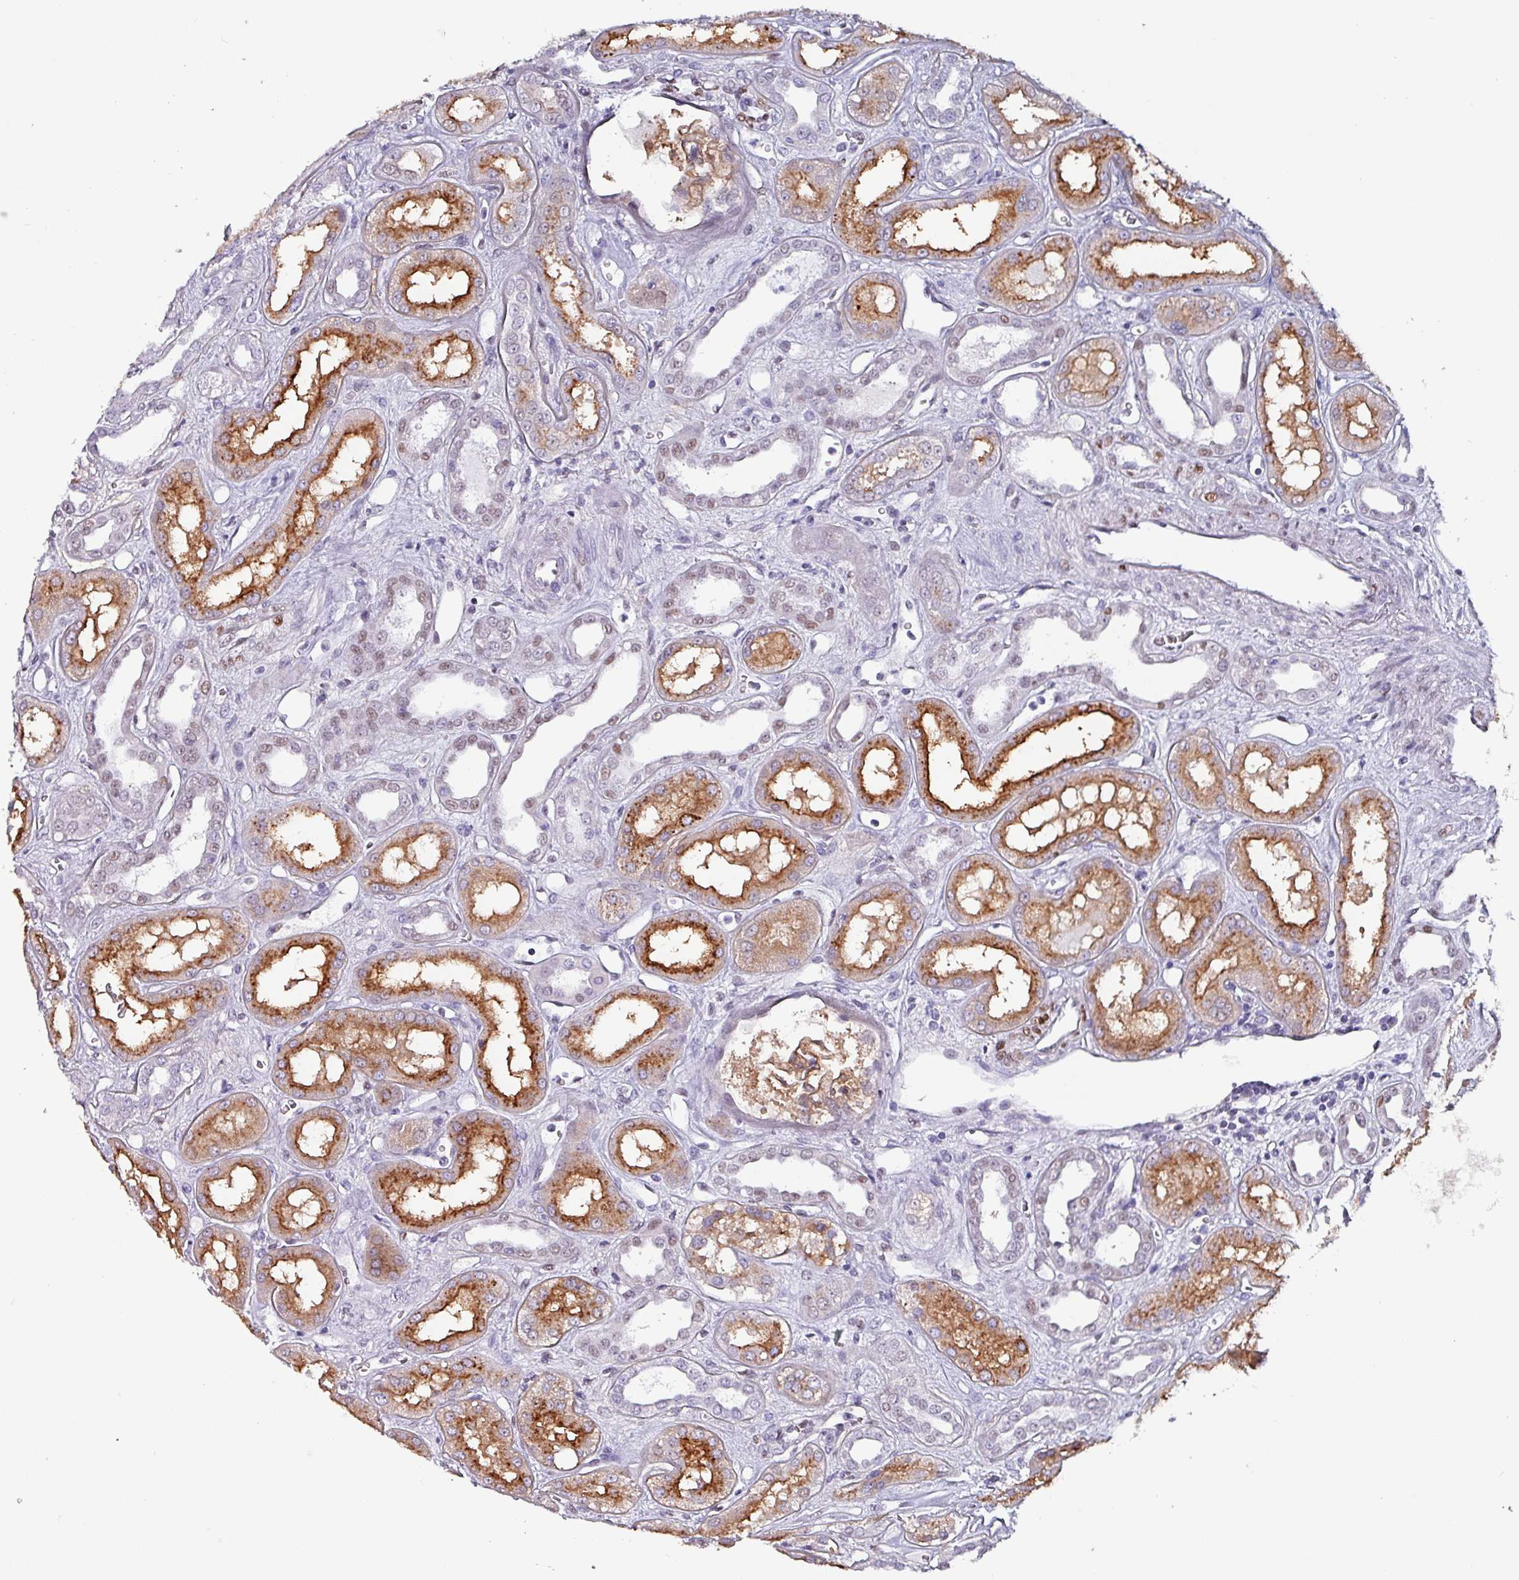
{"staining": {"intensity": "moderate", "quantity": "25%-75%", "location": "cytoplasmic/membranous"}, "tissue": "kidney", "cell_type": "Cells in glomeruli", "image_type": "normal", "snomed": [{"axis": "morphology", "description": "Normal tissue, NOS"}, {"axis": "topography", "description": "Kidney"}], "caption": "Cells in glomeruli demonstrate moderate cytoplasmic/membranous positivity in about 25%-75% of cells in unremarkable kidney.", "gene": "ZNF816", "patient": {"sex": "male", "age": 59}}